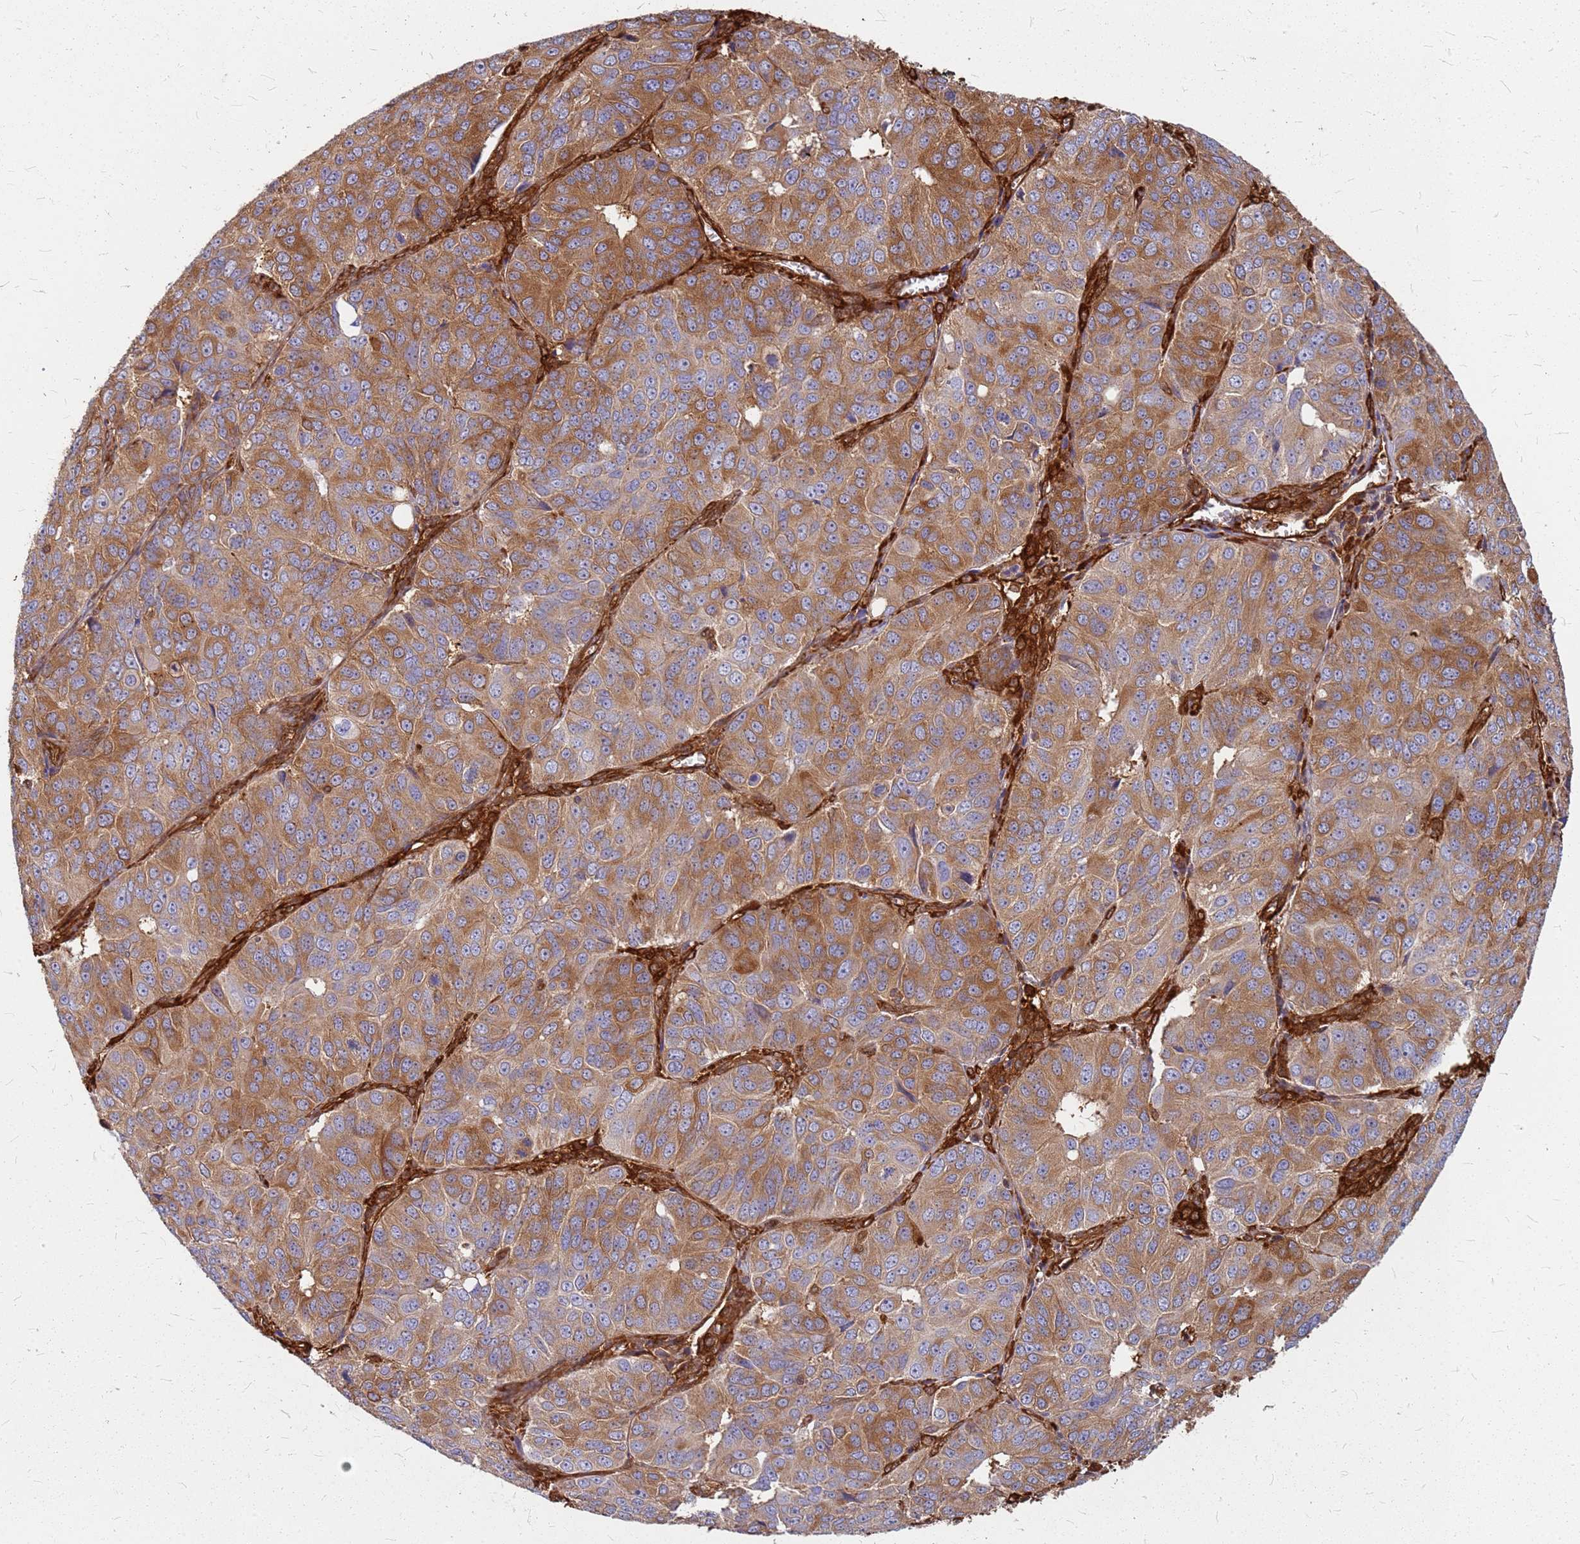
{"staining": {"intensity": "moderate", "quantity": ">75%", "location": "cytoplasmic/membranous"}, "tissue": "ovarian cancer", "cell_type": "Tumor cells", "image_type": "cancer", "snomed": [{"axis": "morphology", "description": "Carcinoma, endometroid"}, {"axis": "topography", "description": "Ovary"}], "caption": "Ovarian cancer stained for a protein (brown) reveals moderate cytoplasmic/membranous positive positivity in about >75% of tumor cells.", "gene": "HDX", "patient": {"sex": "female", "age": 51}}